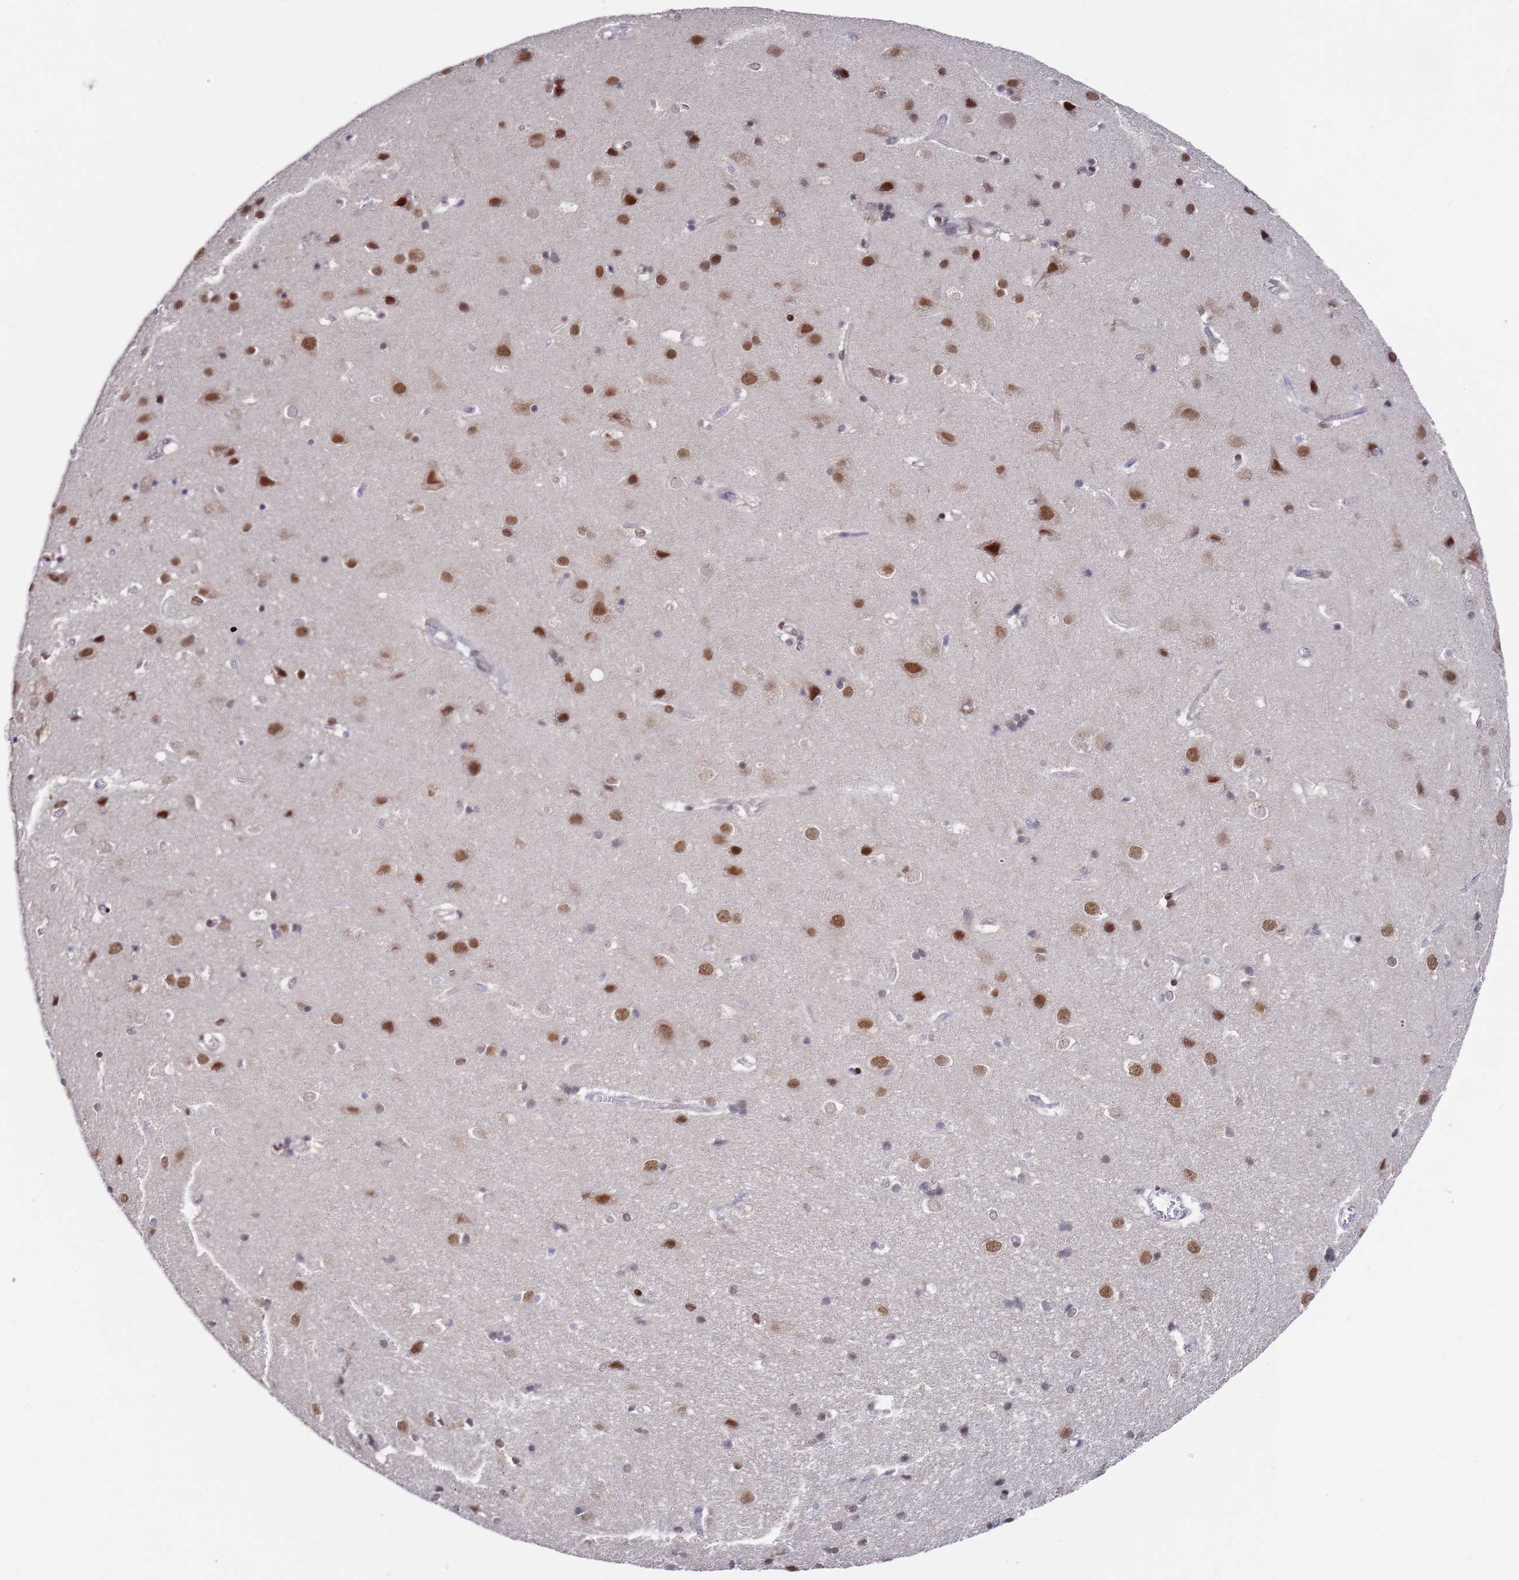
{"staining": {"intensity": "negative", "quantity": "none", "location": "none"}, "tissue": "cerebral cortex", "cell_type": "Endothelial cells", "image_type": "normal", "snomed": [{"axis": "morphology", "description": "Normal tissue, NOS"}, {"axis": "topography", "description": "Cerebral cortex"}], "caption": "IHC image of benign cerebral cortex: human cerebral cortex stained with DAB (3,3'-diaminobenzidine) displays no significant protein positivity in endothelial cells. The staining is performed using DAB (3,3'-diaminobenzidine) brown chromogen with nuclei counter-stained in using hematoxylin.", "gene": "COPS6", "patient": {"sex": "male", "age": 54}}